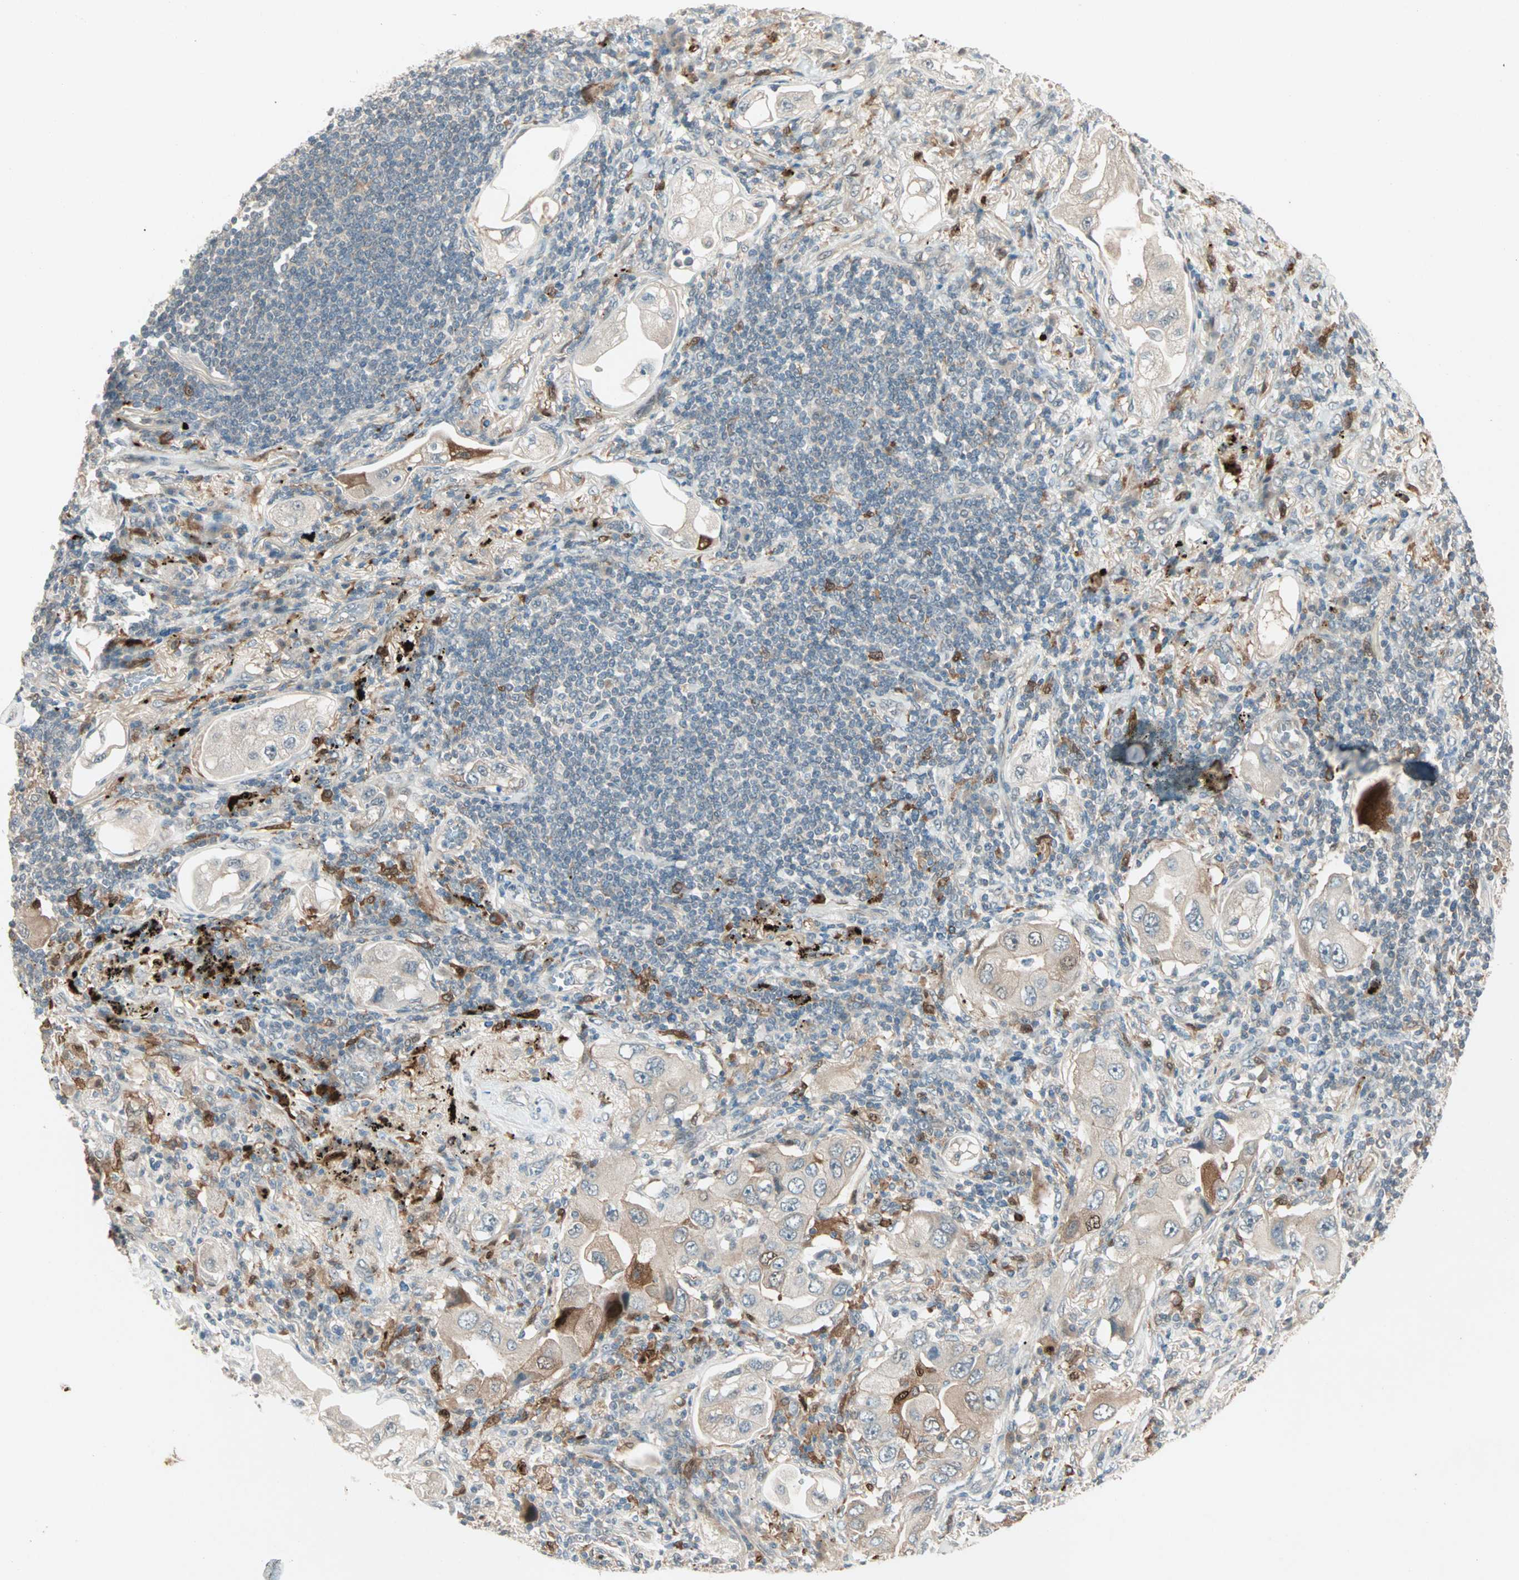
{"staining": {"intensity": "moderate", "quantity": "25%-75%", "location": "cytoplasmic/membranous"}, "tissue": "lung cancer", "cell_type": "Tumor cells", "image_type": "cancer", "snomed": [{"axis": "morphology", "description": "Adenocarcinoma, NOS"}, {"axis": "topography", "description": "Lung"}], "caption": "Lung adenocarcinoma stained for a protein displays moderate cytoplasmic/membranous positivity in tumor cells.", "gene": "RTL6", "patient": {"sex": "female", "age": 65}}